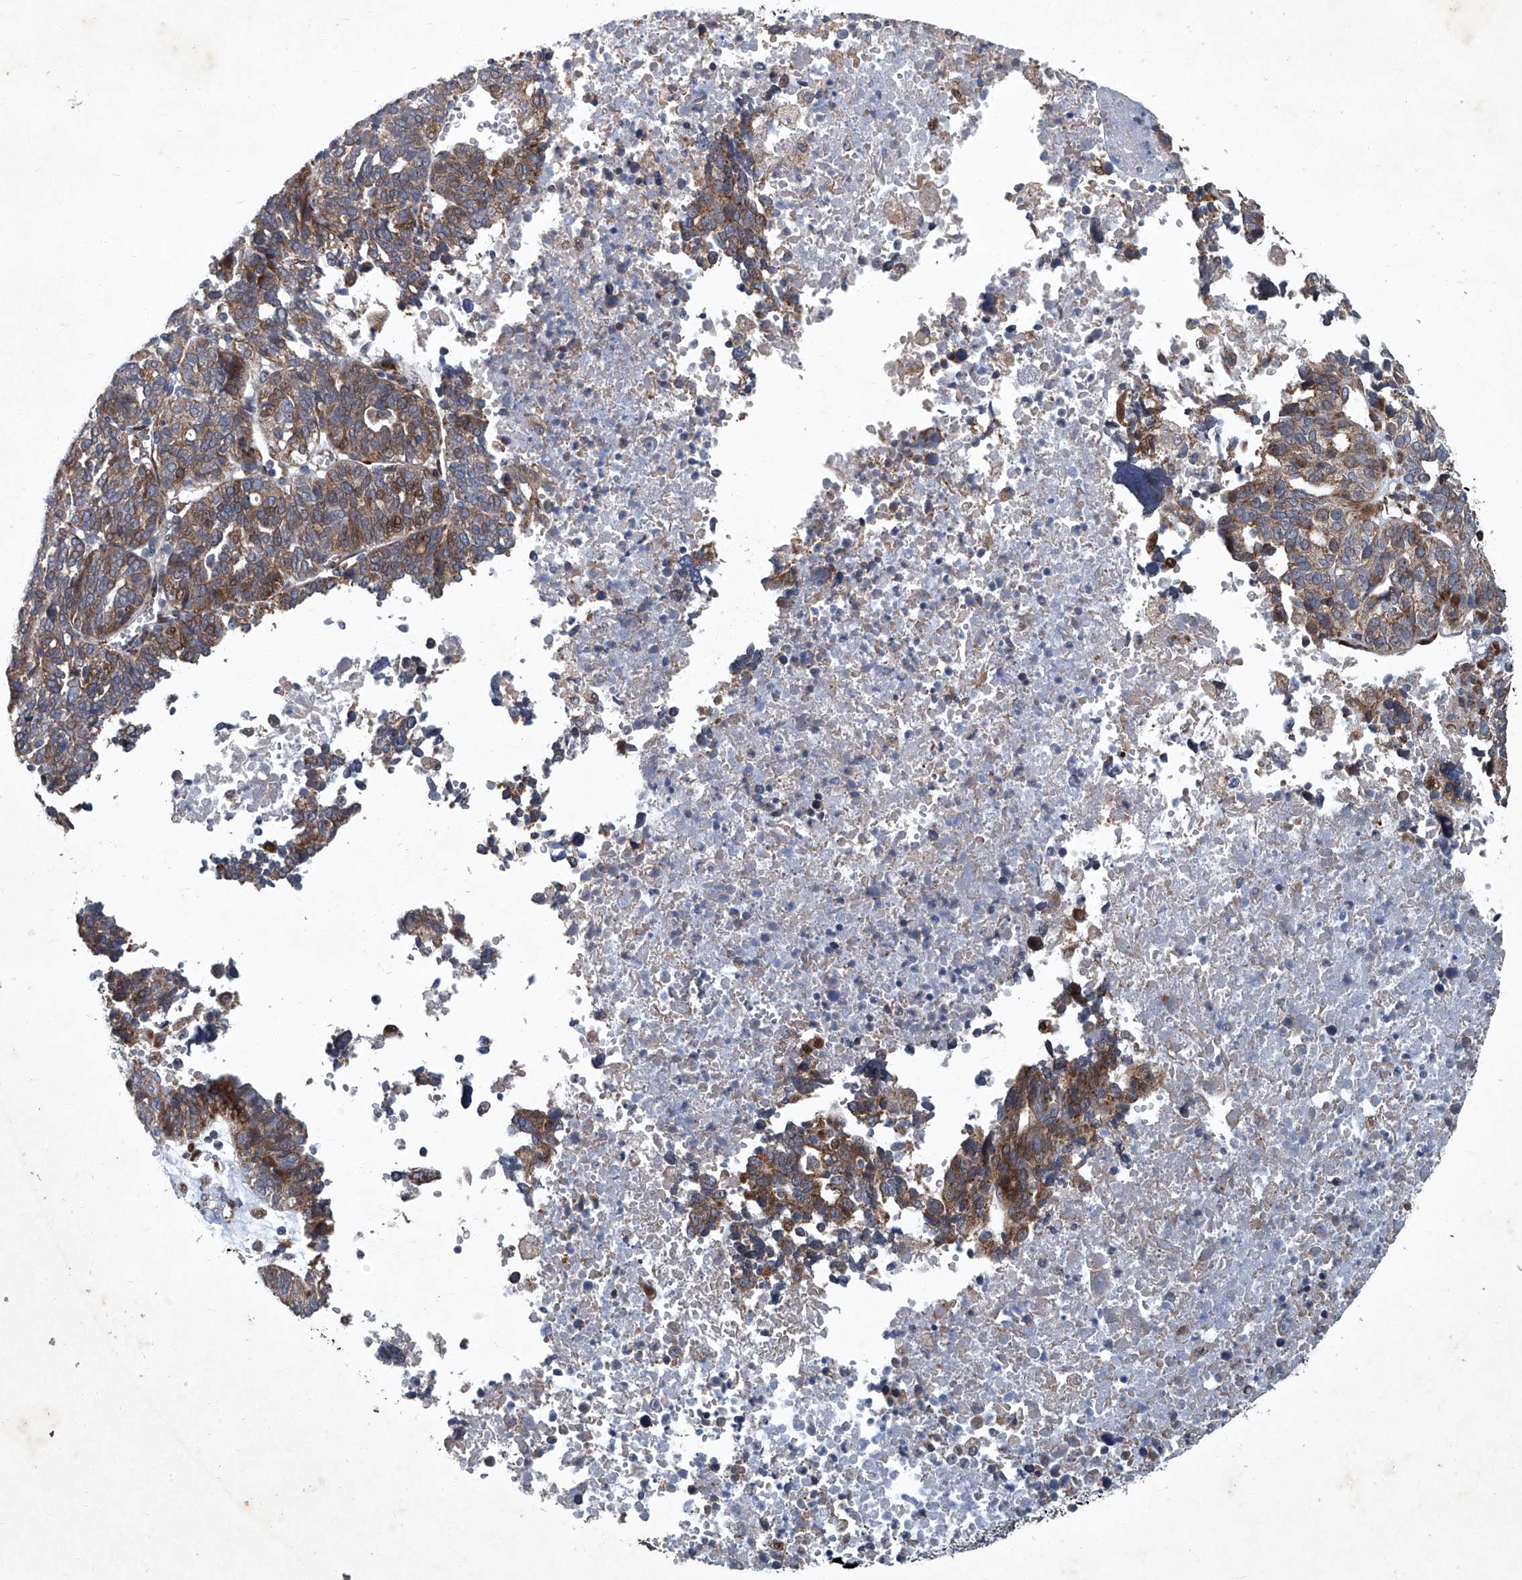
{"staining": {"intensity": "moderate", "quantity": ">75%", "location": "cytoplasmic/membranous"}, "tissue": "ovarian cancer", "cell_type": "Tumor cells", "image_type": "cancer", "snomed": [{"axis": "morphology", "description": "Cystadenocarcinoma, serous, NOS"}, {"axis": "topography", "description": "Ovary"}], "caption": "This micrograph demonstrates immunohistochemistry staining of ovarian serous cystadenocarcinoma, with medium moderate cytoplasmic/membranous positivity in approximately >75% of tumor cells.", "gene": "GPR132", "patient": {"sex": "female", "age": 59}}